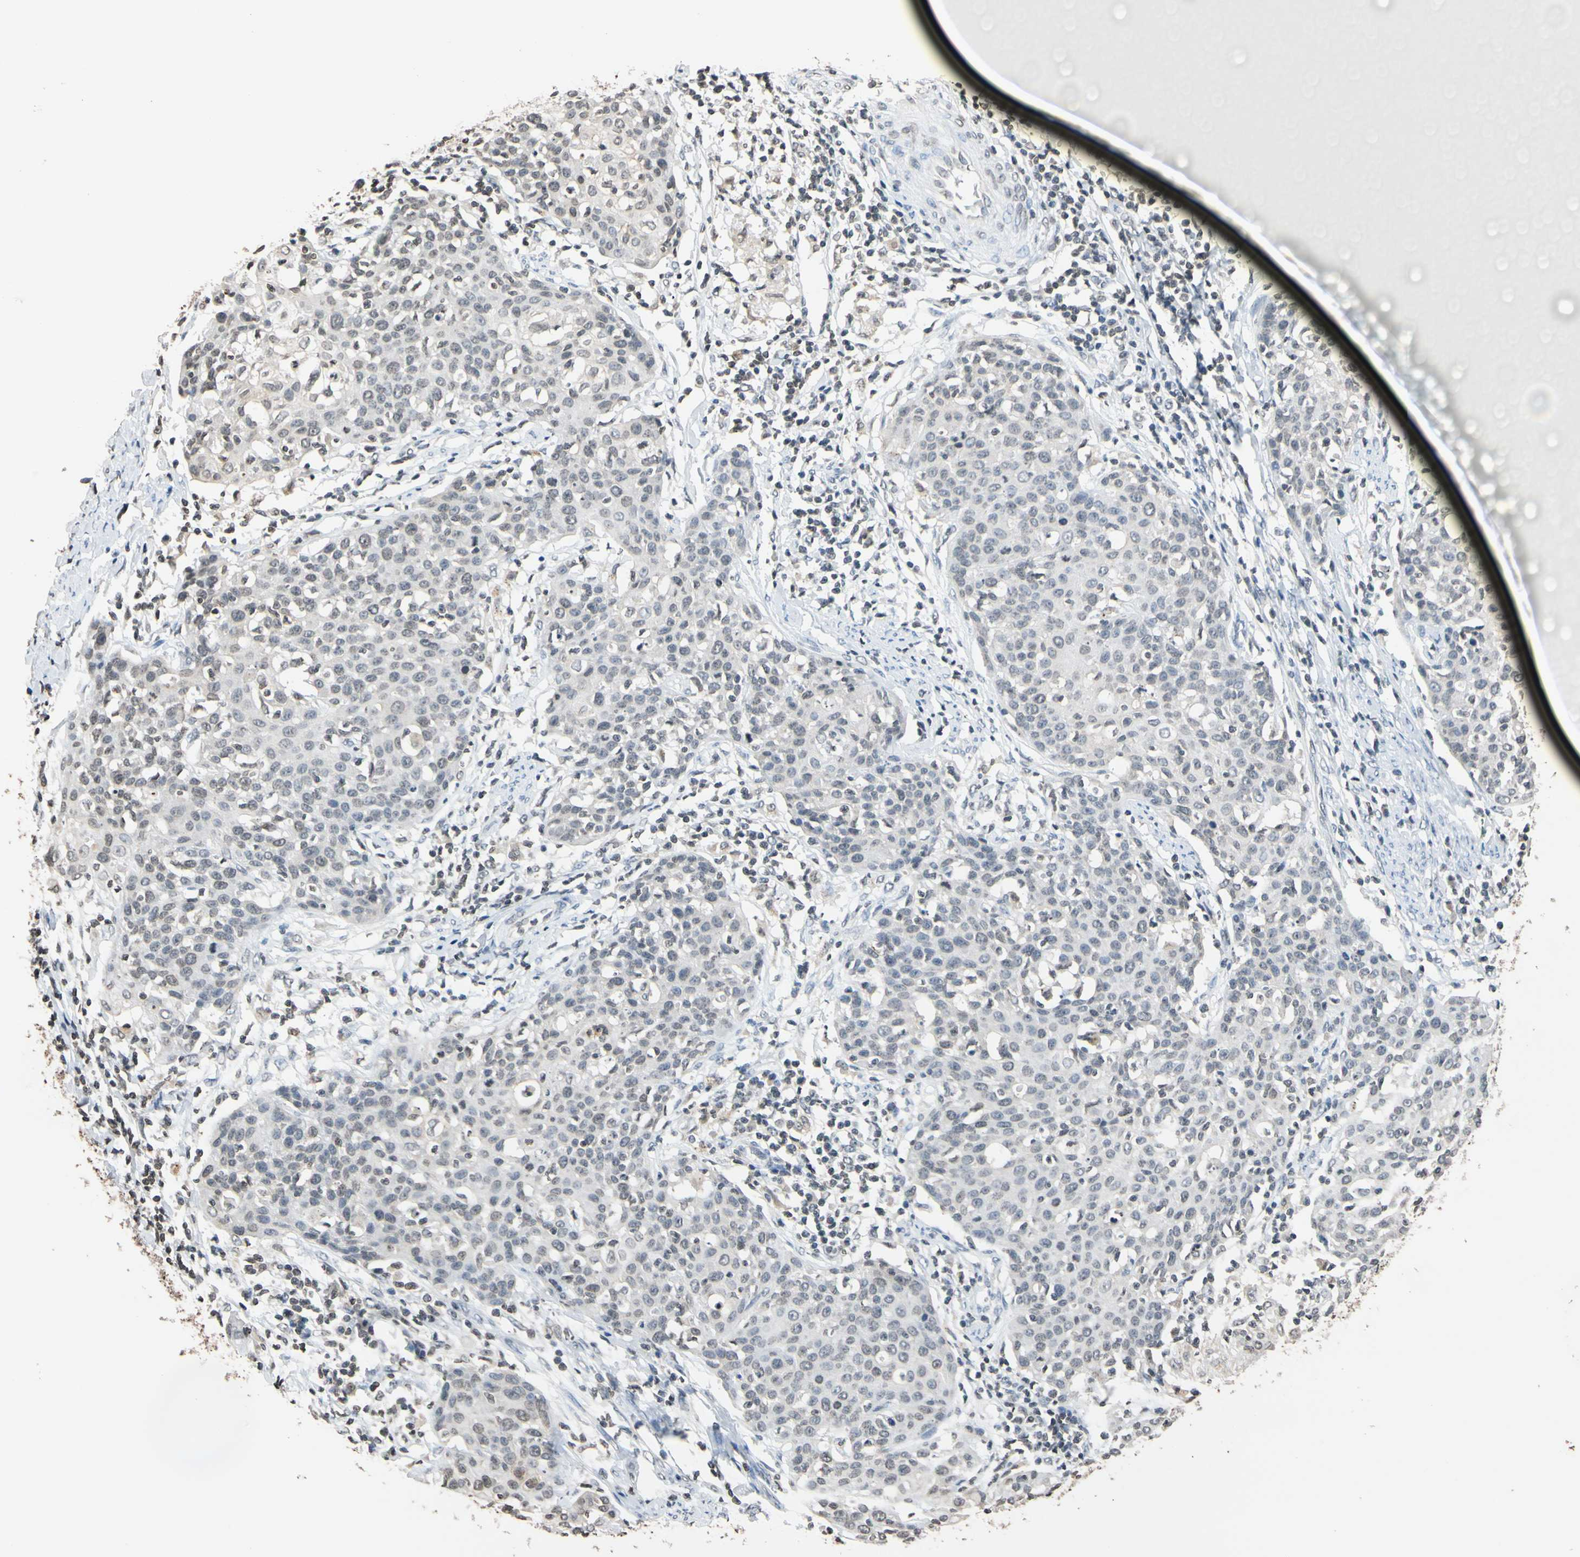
{"staining": {"intensity": "negative", "quantity": "none", "location": "none"}, "tissue": "cervical cancer", "cell_type": "Tumor cells", "image_type": "cancer", "snomed": [{"axis": "morphology", "description": "Squamous cell carcinoma, NOS"}, {"axis": "topography", "description": "Cervix"}], "caption": "There is no significant expression in tumor cells of cervical cancer.", "gene": "GPX4", "patient": {"sex": "female", "age": 38}}